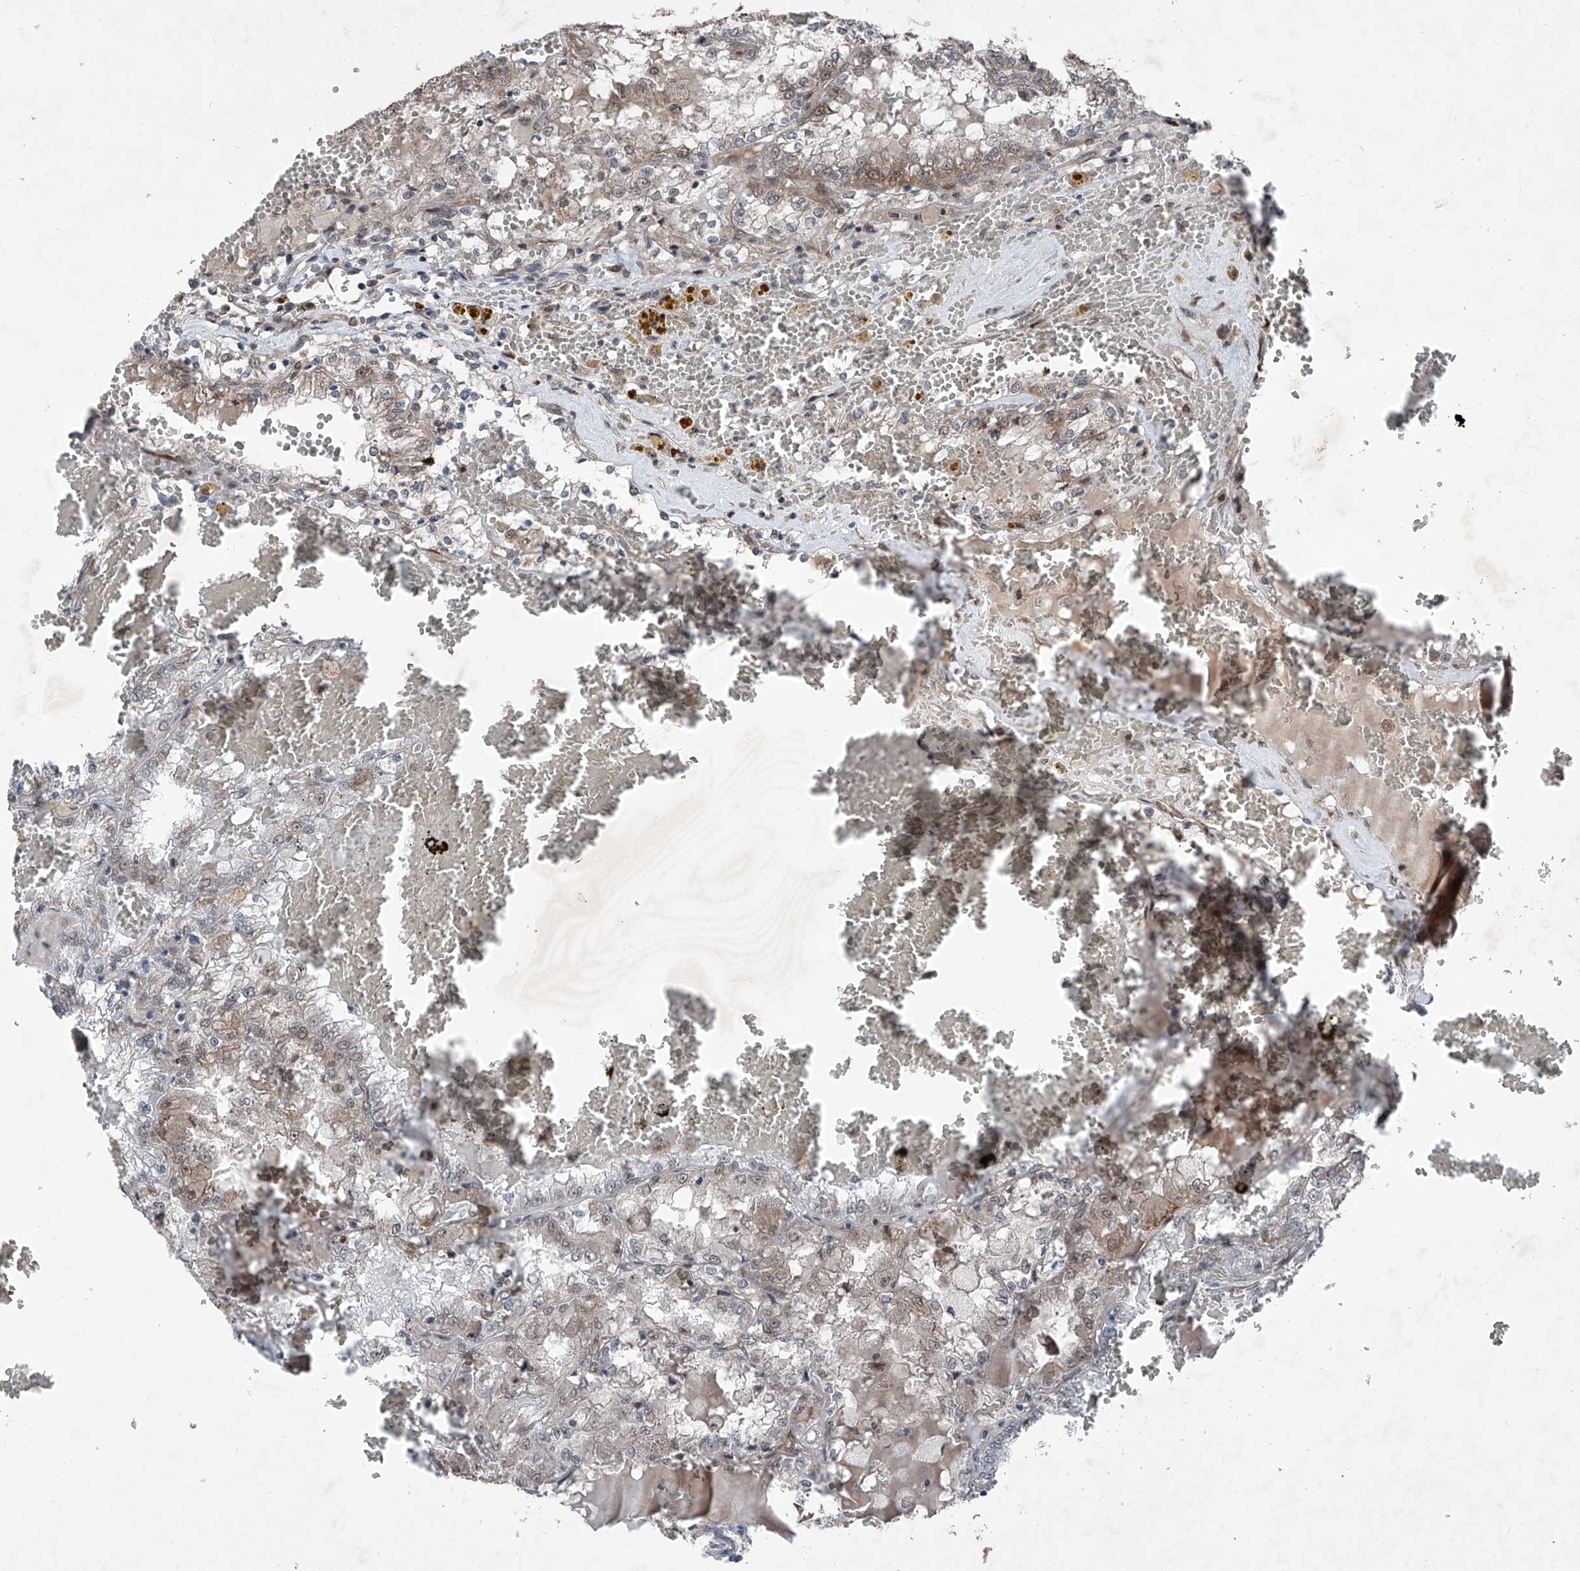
{"staining": {"intensity": "negative", "quantity": "none", "location": "none"}, "tissue": "renal cancer", "cell_type": "Tumor cells", "image_type": "cancer", "snomed": [{"axis": "morphology", "description": "Adenocarcinoma, NOS"}, {"axis": "topography", "description": "Kidney"}], "caption": "DAB immunohistochemical staining of human renal cancer (adenocarcinoma) demonstrates no significant staining in tumor cells. Brightfield microscopy of immunohistochemistry stained with DAB (brown) and hematoxylin (blue), captured at high magnification.", "gene": "COA7", "patient": {"sex": "female", "age": 56}}